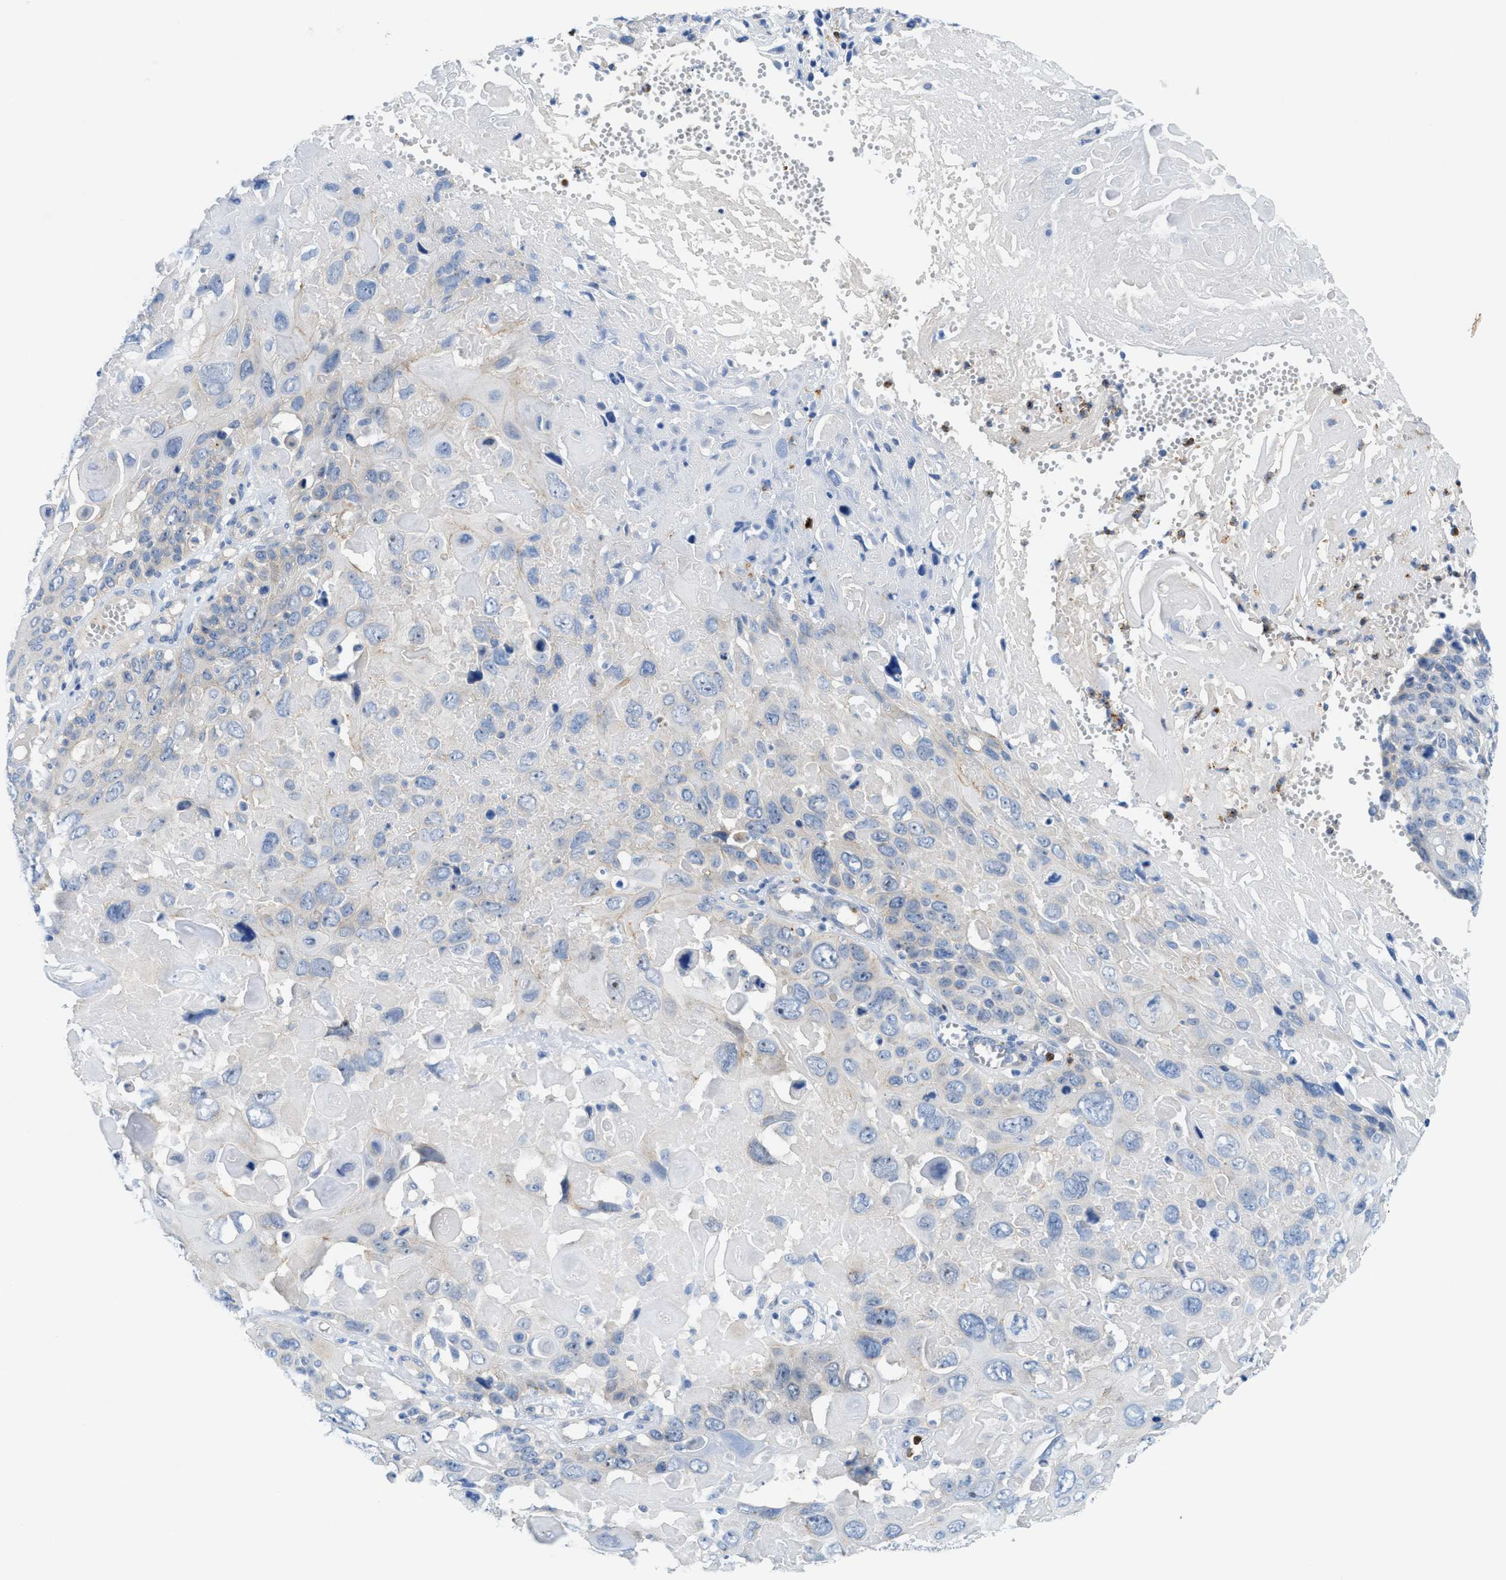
{"staining": {"intensity": "negative", "quantity": "none", "location": "none"}, "tissue": "cervical cancer", "cell_type": "Tumor cells", "image_type": "cancer", "snomed": [{"axis": "morphology", "description": "Squamous cell carcinoma, NOS"}, {"axis": "topography", "description": "Cervix"}], "caption": "A high-resolution image shows immunohistochemistry (IHC) staining of cervical squamous cell carcinoma, which displays no significant expression in tumor cells.", "gene": "CMTM1", "patient": {"sex": "female", "age": 74}}